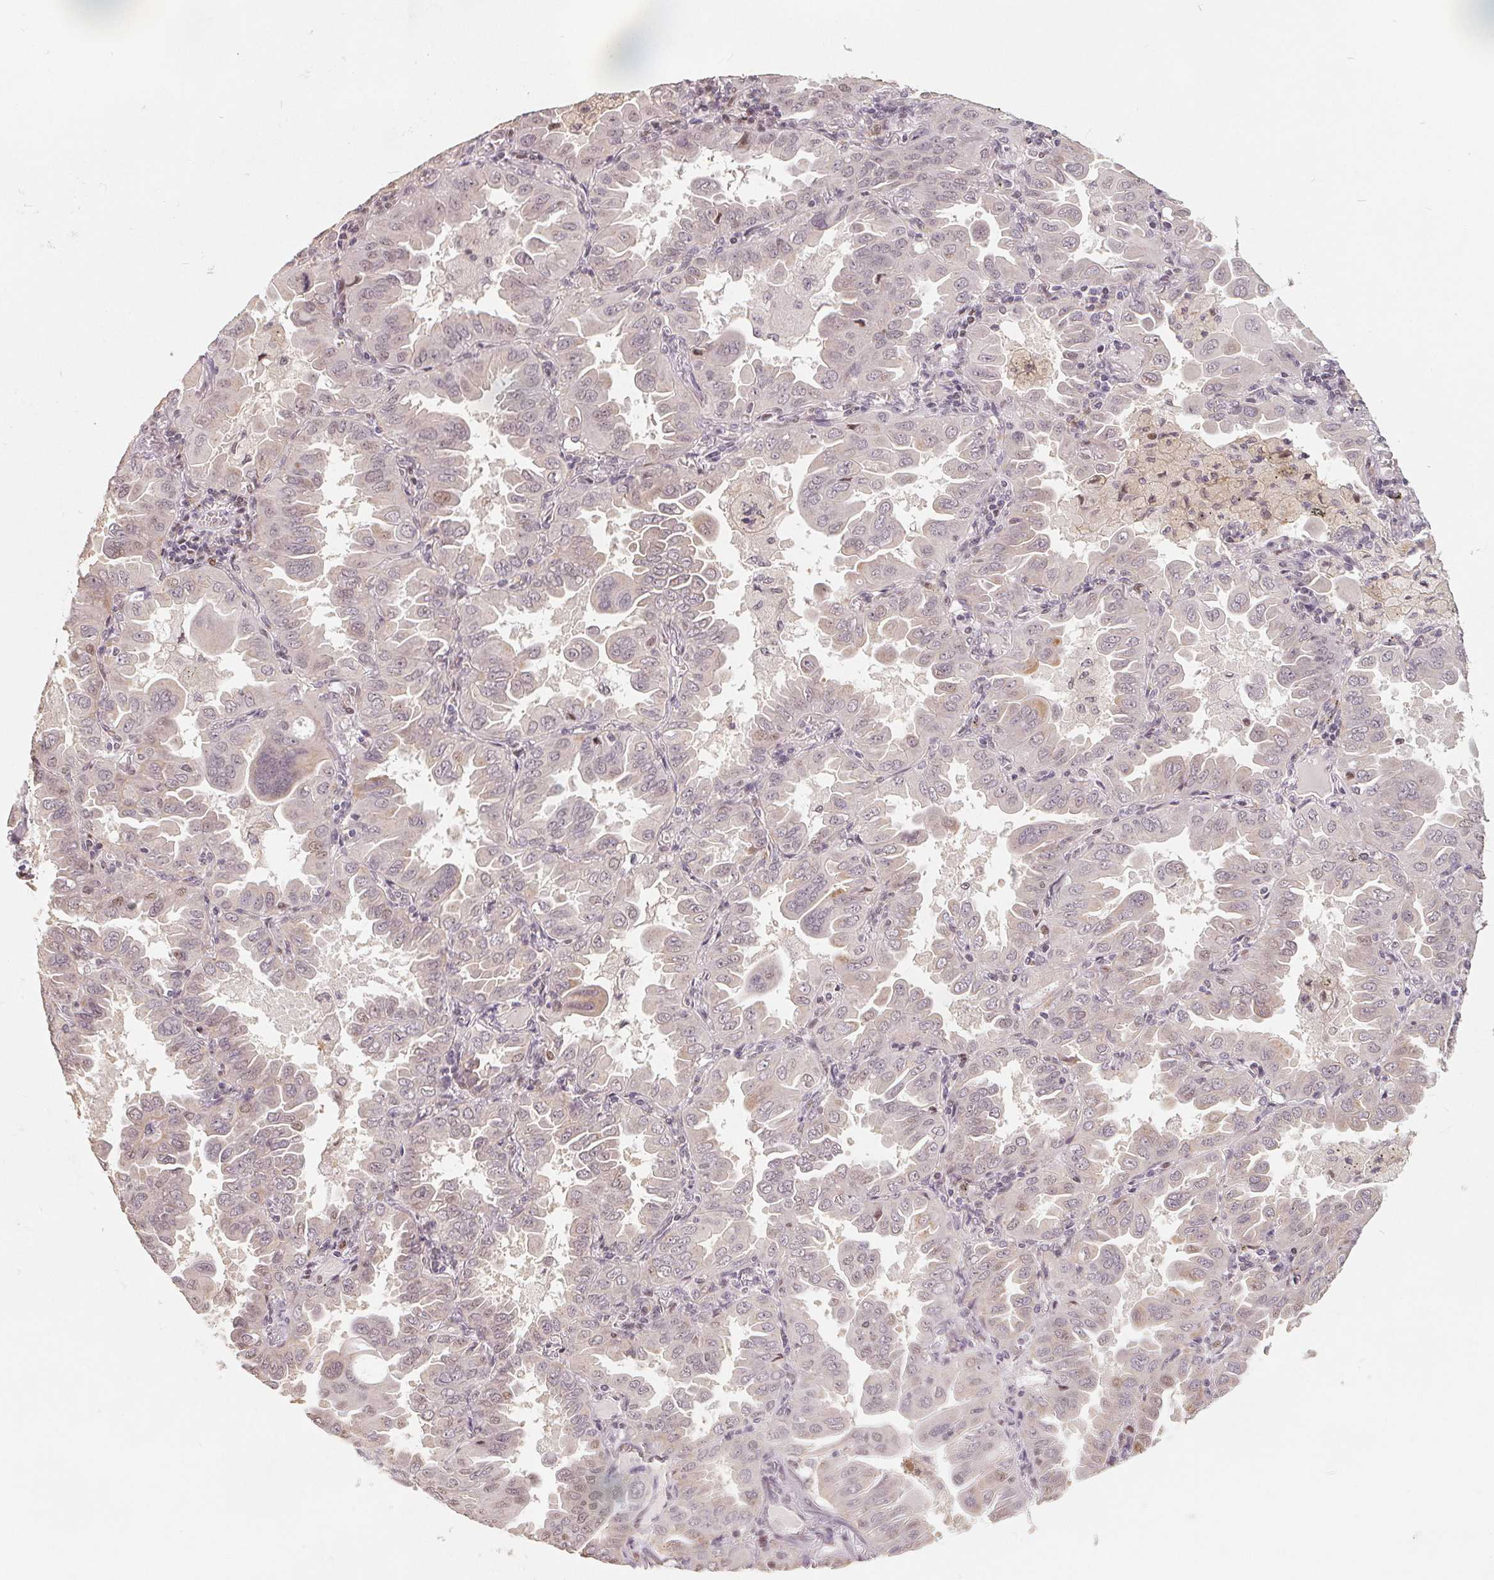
{"staining": {"intensity": "negative", "quantity": "none", "location": "none"}, "tissue": "lung cancer", "cell_type": "Tumor cells", "image_type": "cancer", "snomed": [{"axis": "morphology", "description": "Adenocarcinoma, NOS"}, {"axis": "topography", "description": "Lung"}], "caption": "This micrograph is of adenocarcinoma (lung) stained with IHC to label a protein in brown with the nuclei are counter-stained blue. There is no positivity in tumor cells.", "gene": "CCDC138", "patient": {"sex": "male", "age": 64}}